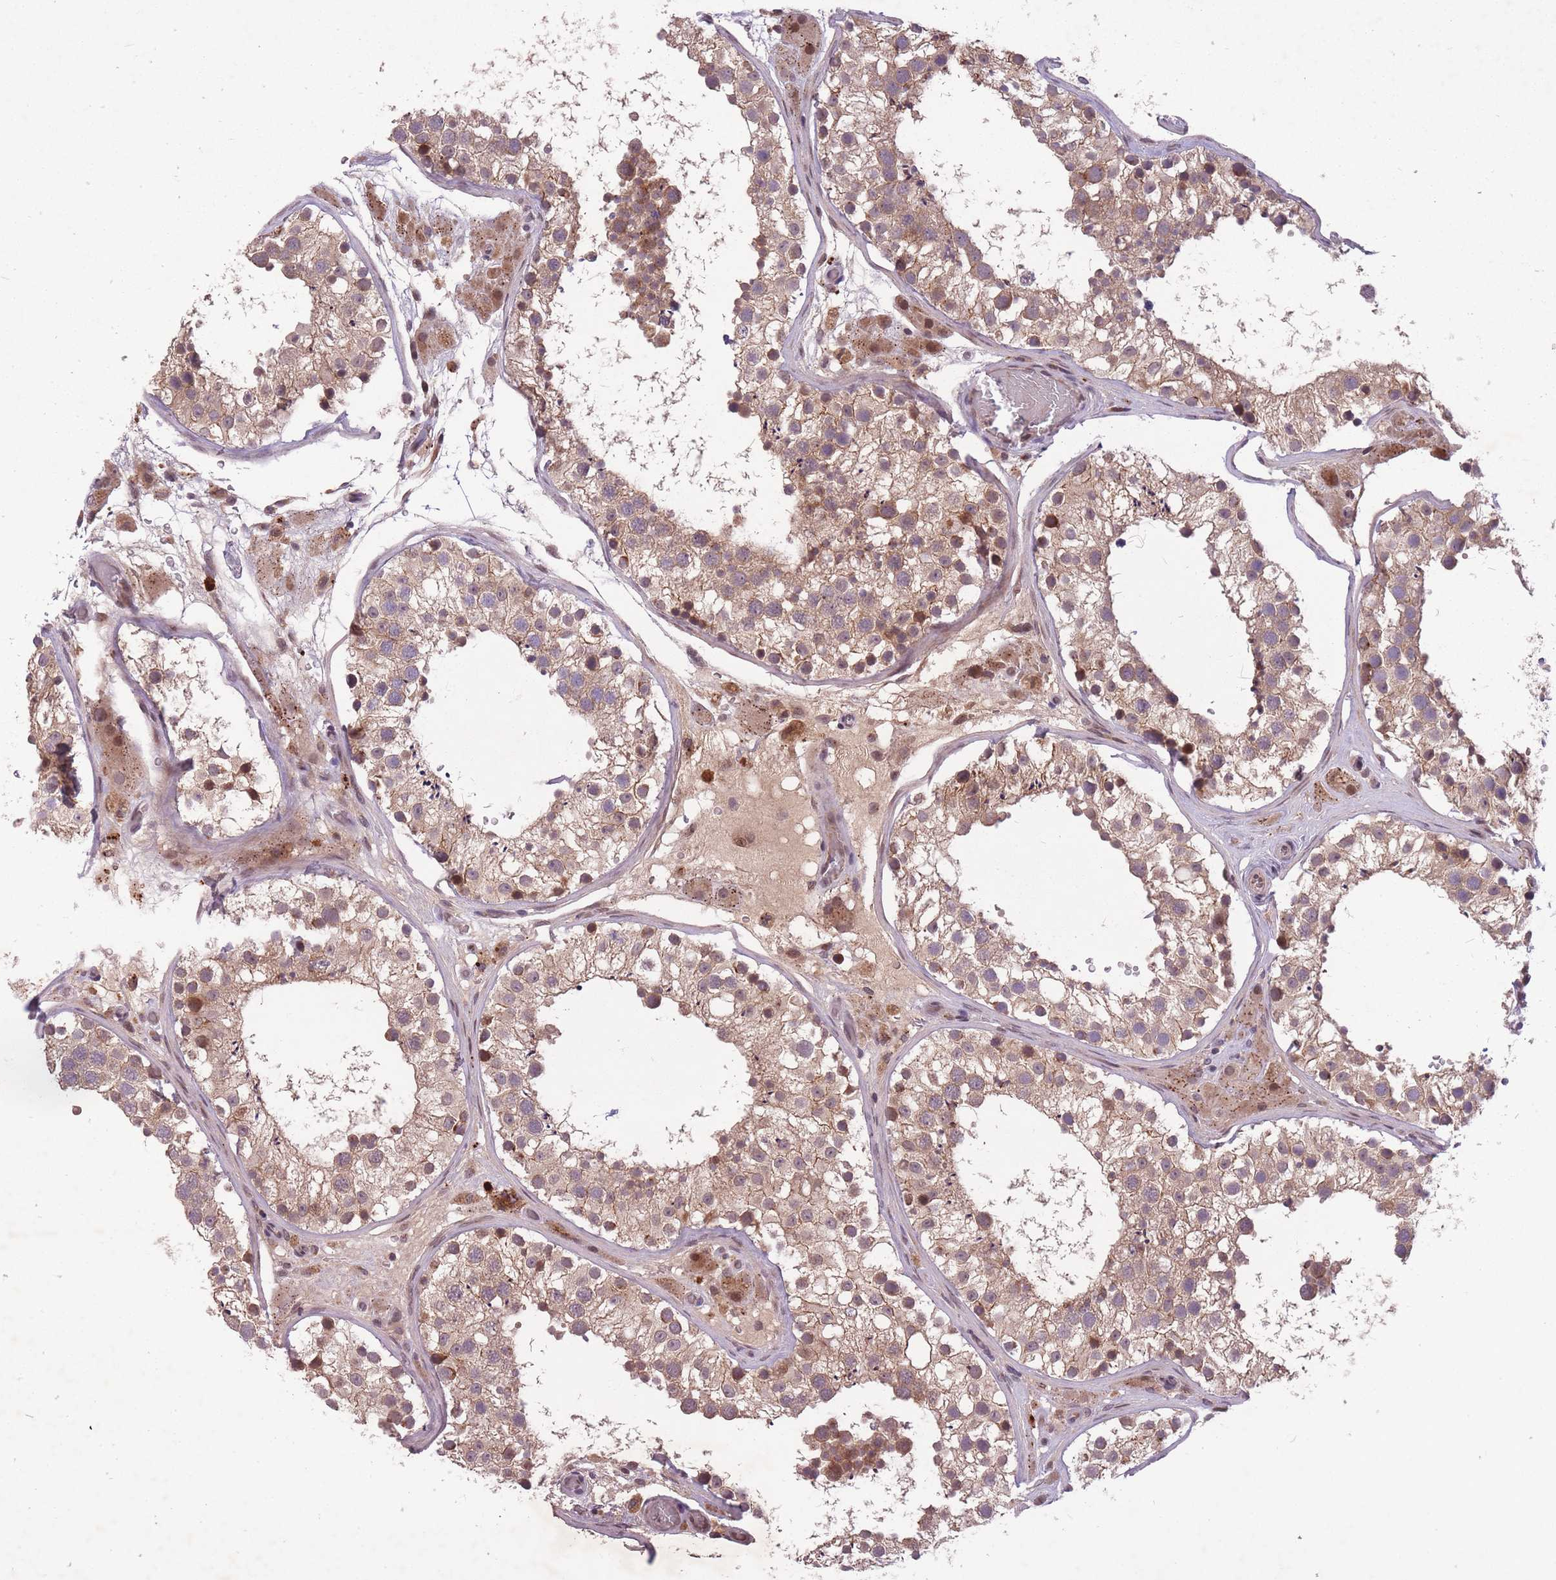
{"staining": {"intensity": "moderate", "quantity": ">75%", "location": "cytoplasmic/membranous,nuclear"}, "tissue": "testis", "cell_type": "Cells in seminiferous ducts", "image_type": "normal", "snomed": [{"axis": "morphology", "description": "Normal tissue, NOS"}, {"axis": "topography", "description": "Testis"}], "caption": "DAB immunohistochemical staining of unremarkable human testis displays moderate cytoplasmic/membranous,nuclear protein expression in about >75% of cells in seminiferous ducts. (IHC, brightfield microscopy, high magnification).", "gene": "SECTM1", "patient": {"sex": "male", "age": 26}}